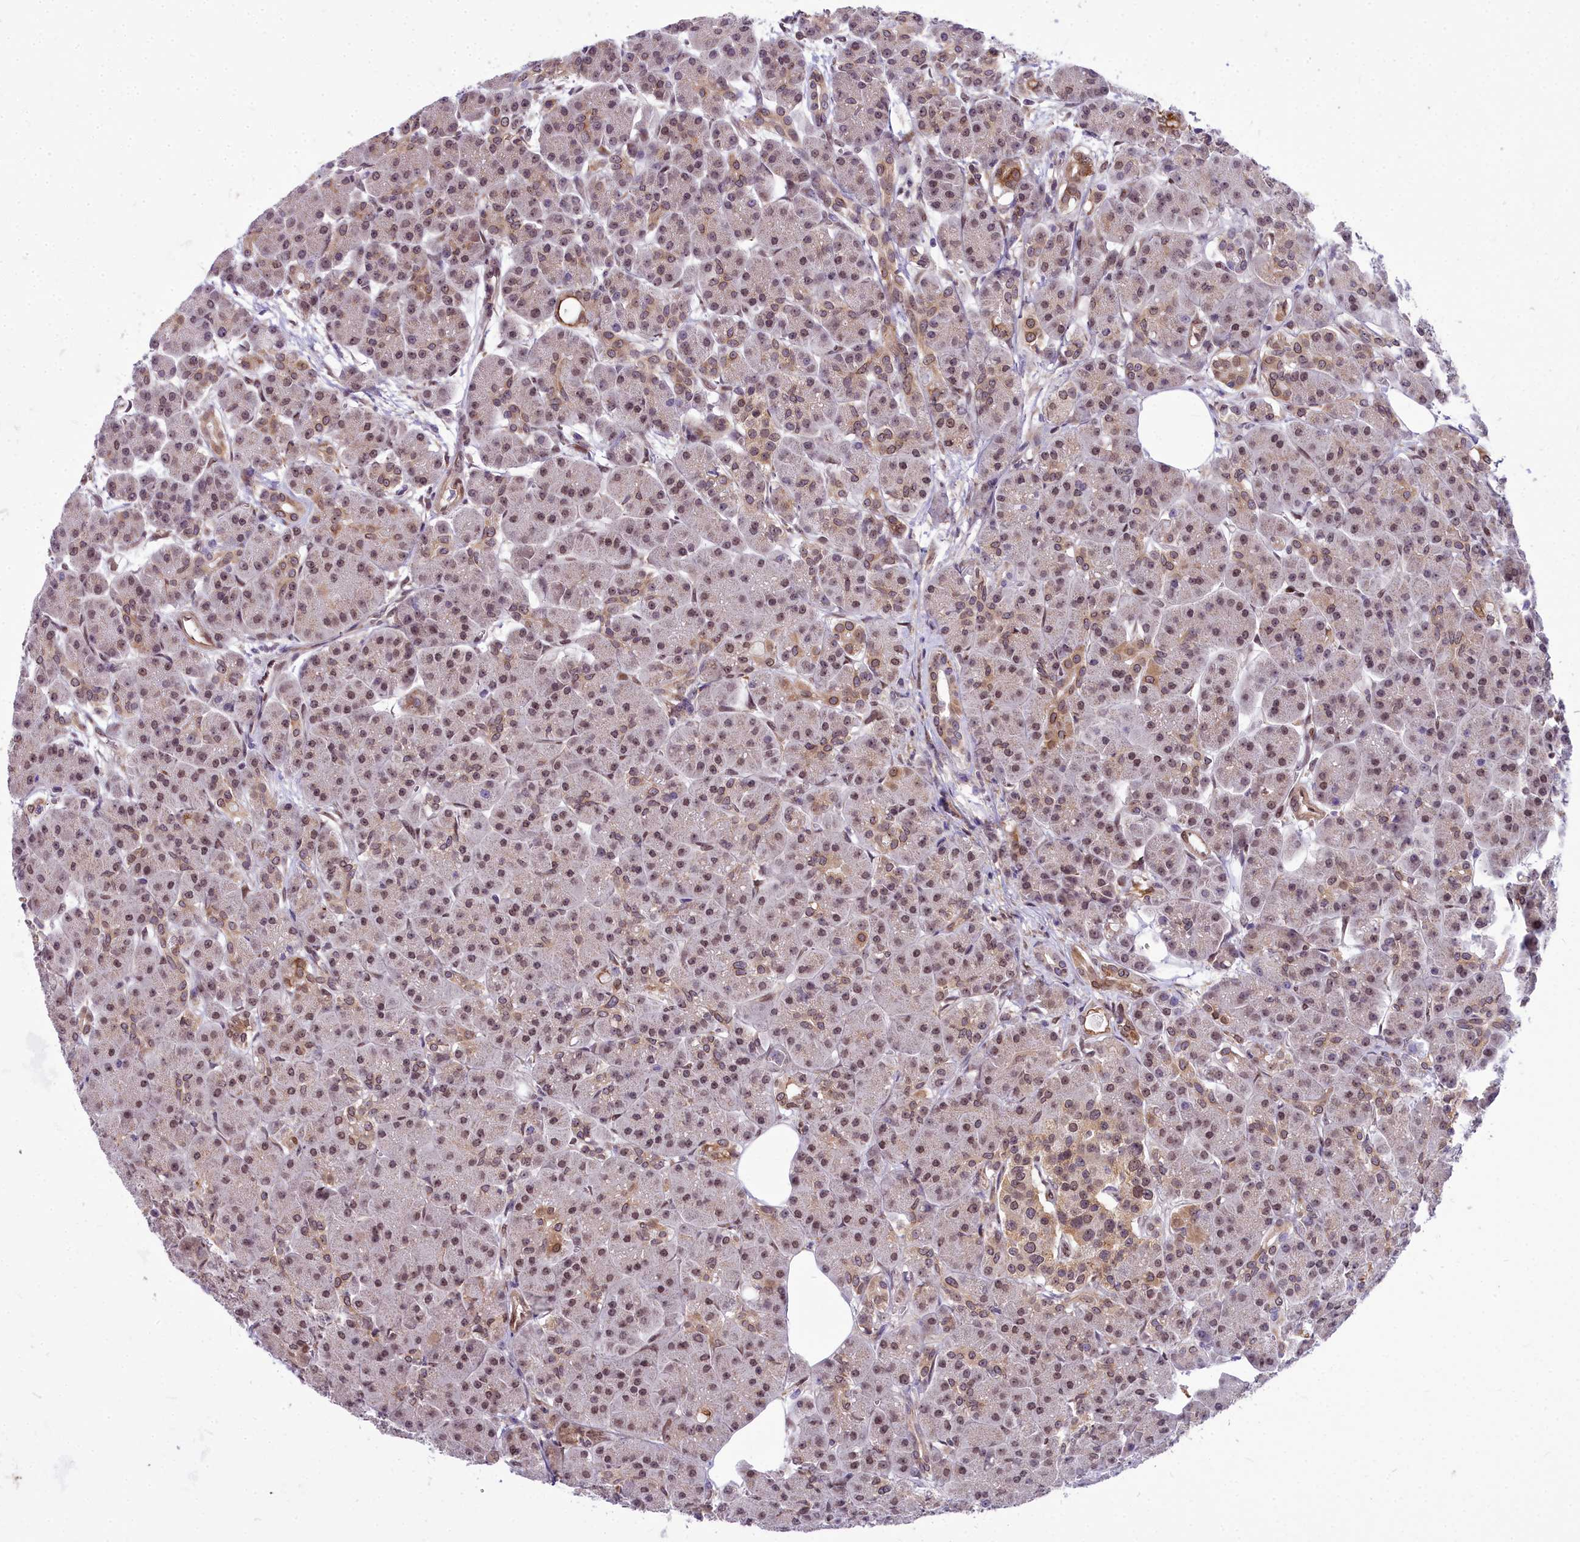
{"staining": {"intensity": "moderate", "quantity": "25%-75%", "location": "cytoplasmic/membranous,nuclear"}, "tissue": "pancreas", "cell_type": "Exocrine glandular cells", "image_type": "normal", "snomed": [{"axis": "morphology", "description": "Normal tissue, NOS"}, {"axis": "topography", "description": "Pancreas"}], "caption": "The image displays a brown stain indicating the presence of a protein in the cytoplasmic/membranous,nuclear of exocrine glandular cells in pancreas. (Stains: DAB in brown, nuclei in blue, Microscopy: brightfield microscopy at high magnification).", "gene": "ABCB8", "patient": {"sex": "male", "age": 63}}